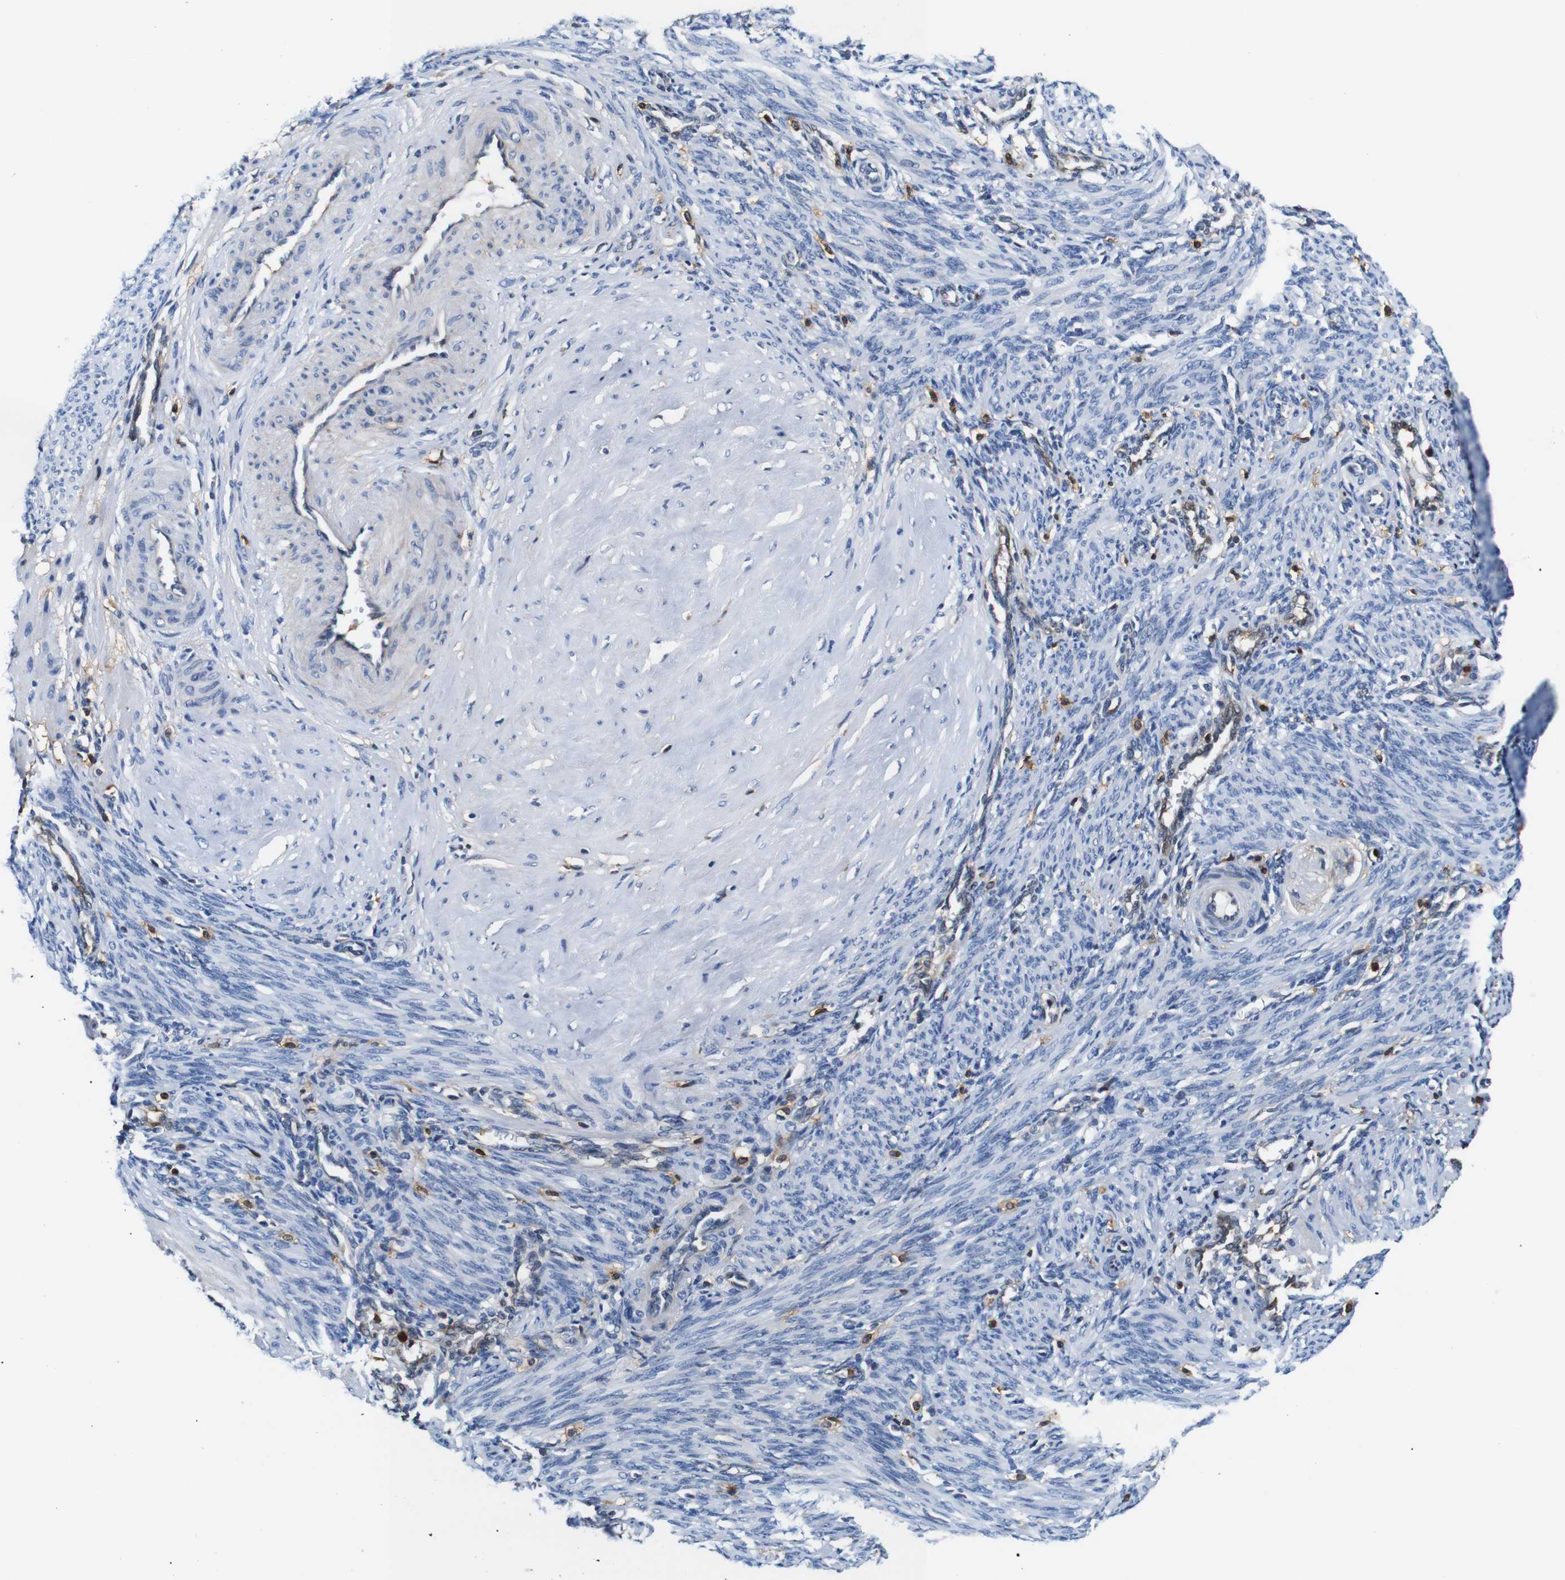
{"staining": {"intensity": "negative", "quantity": "none", "location": "none"}, "tissue": "smooth muscle", "cell_type": "Smooth muscle cells", "image_type": "normal", "snomed": [{"axis": "morphology", "description": "Normal tissue, NOS"}, {"axis": "topography", "description": "Endometrium"}], "caption": "A high-resolution image shows immunohistochemistry (IHC) staining of normal smooth muscle, which displays no significant staining in smooth muscle cells.", "gene": "ANXA1", "patient": {"sex": "female", "age": 33}}